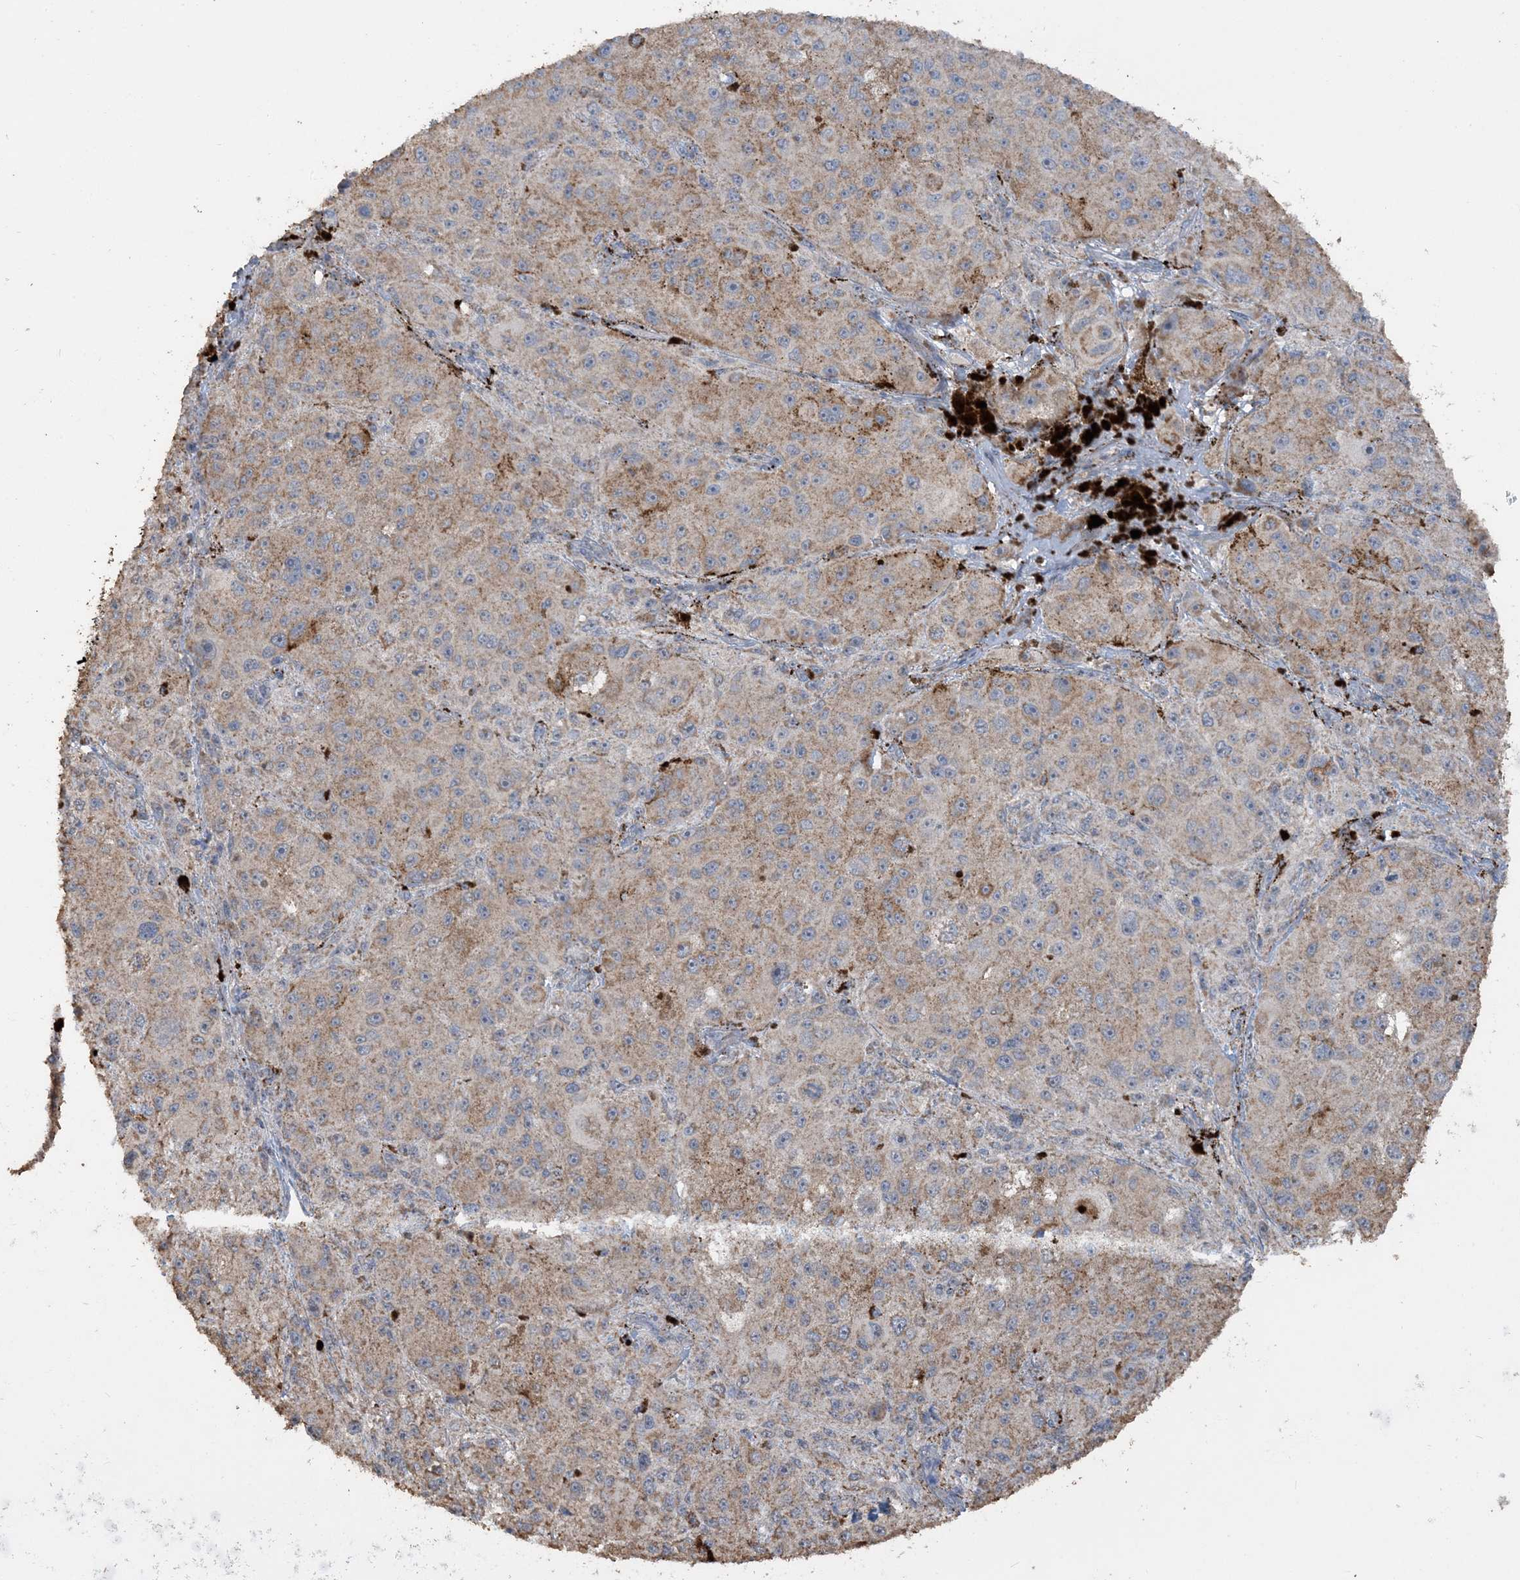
{"staining": {"intensity": "weak", "quantity": ">75%", "location": "cytoplasmic/membranous"}, "tissue": "melanoma", "cell_type": "Tumor cells", "image_type": "cancer", "snomed": [{"axis": "morphology", "description": "Necrosis, NOS"}, {"axis": "morphology", "description": "Malignant melanoma, NOS"}, {"axis": "topography", "description": "Skin"}], "caption": "Melanoma tissue shows weak cytoplasmic/membranous staining in approximately >75% of tumor cells (Brightfield microscopy of DAB IHC at high magnification).", "gene": "SFMBT2", "patient": {"sex": "female", "age": 87}}